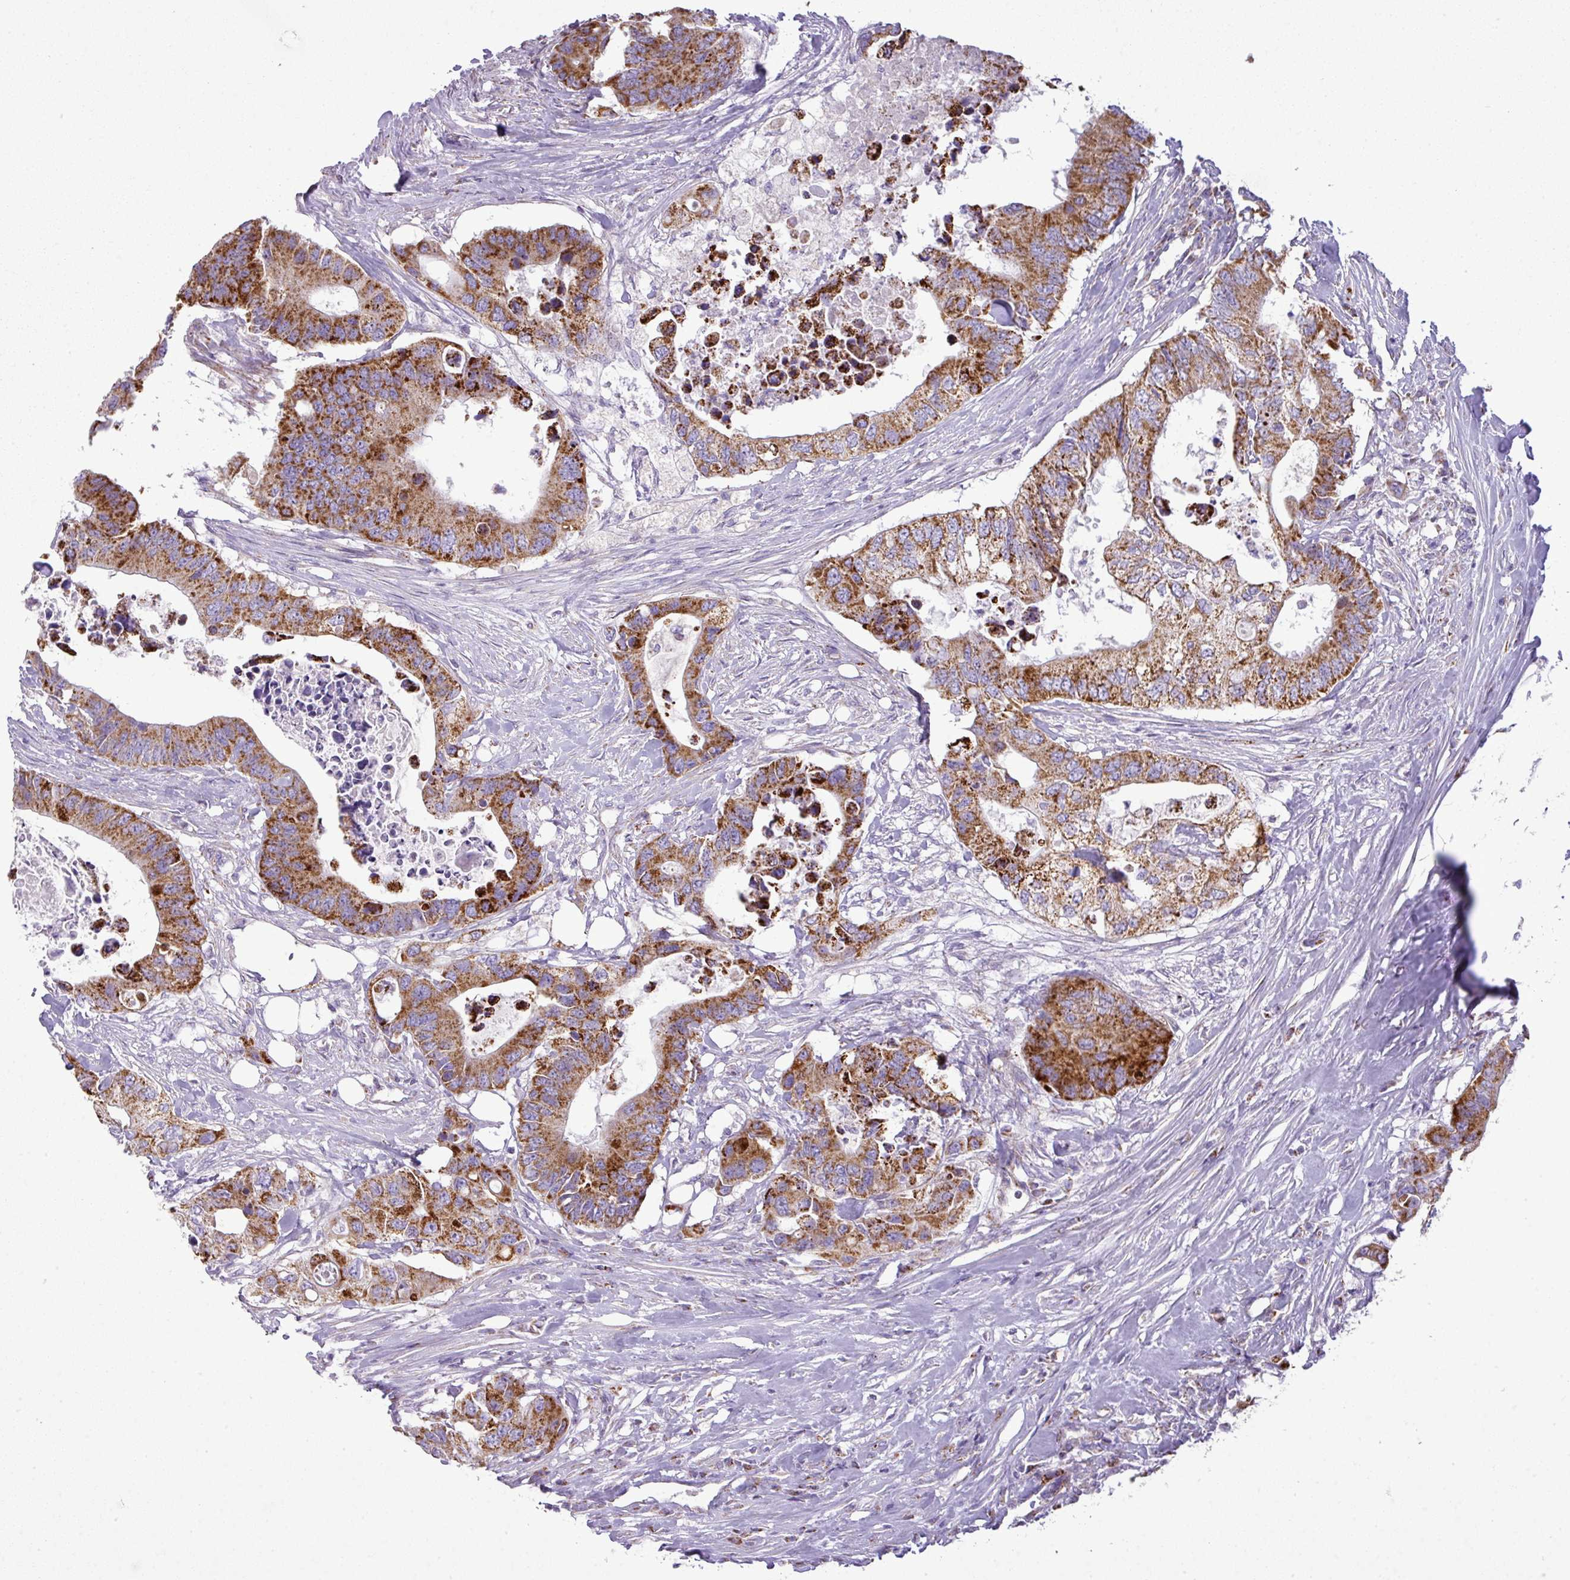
{"staining": {"intensity": "strong", "quantity": ">75%", "location": "cytoplasmic/membranous"}, "tissue": "colorectal cancer", "cell_type": "Tumor cells", "image_type": "cancer", "snomed": [{"axis": "morphology", "description": "Adenocarcinoma, NOS"}, {"axis": "topography", "description": "Colon"}], "caption": "Immunohistochemical staining of human colorectal cancer reveals strong cytoplasmic/membranous protein positivity in approximately >75% of tumor cells. Immunohistochemistry (ihc) stains the protein in brown and the nuclei are stained blue.", "gene": "ZNF81", "patient": {"sex": "male", "age": 71}}